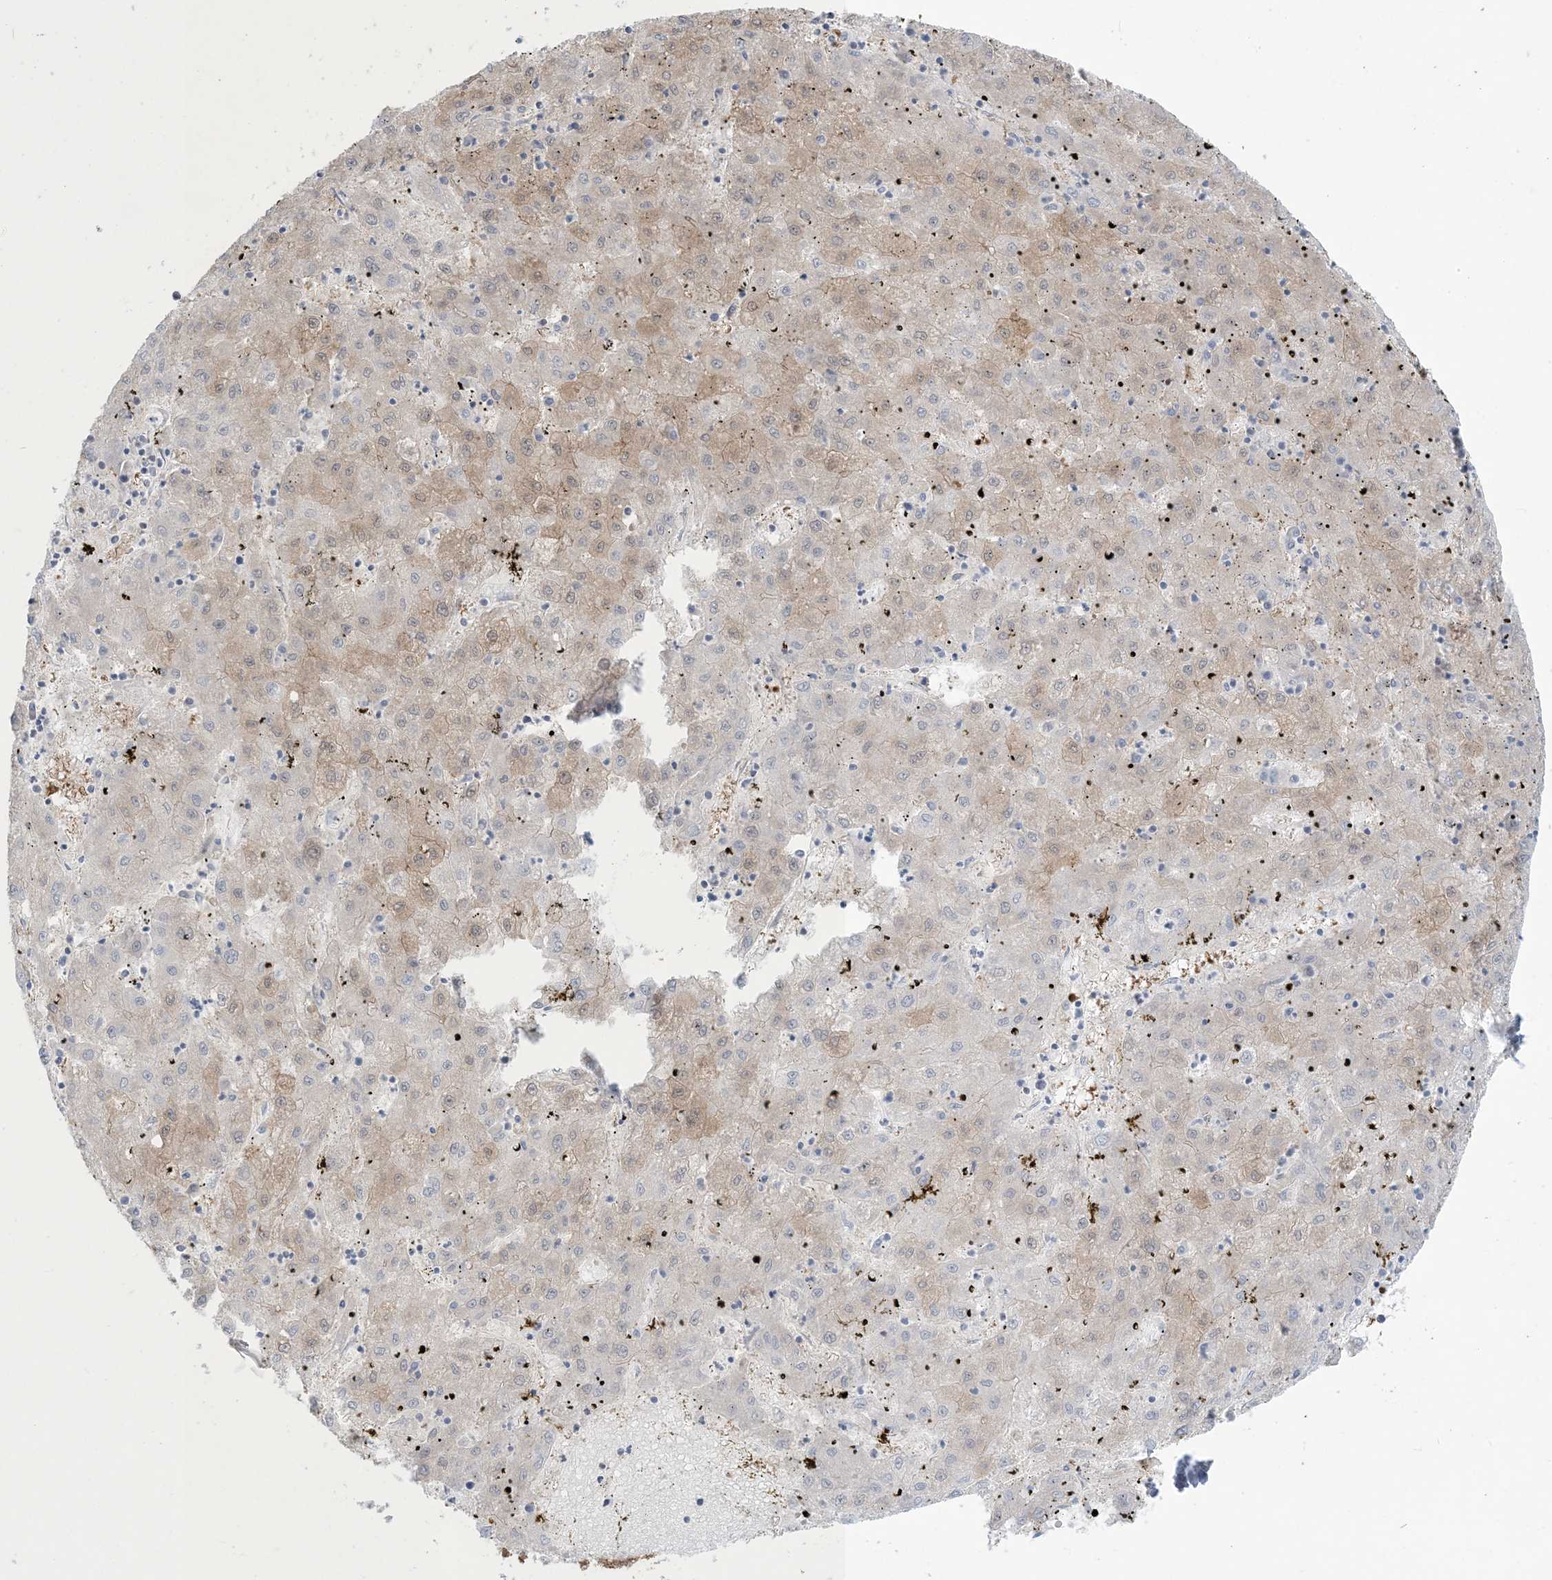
{"staining": {"intensity": "weak", "quantity": "<25%", "location": "cytoplasmic/membranous"}, "tissue": "liver cancer", "cell_type": "Tumor cells", "image_type": "cancer", "snomed": [{"axis": "morphology", "description": "Carcinoma, Hepatocellular, NOS"}, {"axis": "topography", "description": "Liver"}], "caption": "Hepatocellular carcinoma (liver) stained for a protein using IHC displays no positivity tumor cells.", "gene": "NRBP2", "patient": {"sex": "male", "age": 72}}